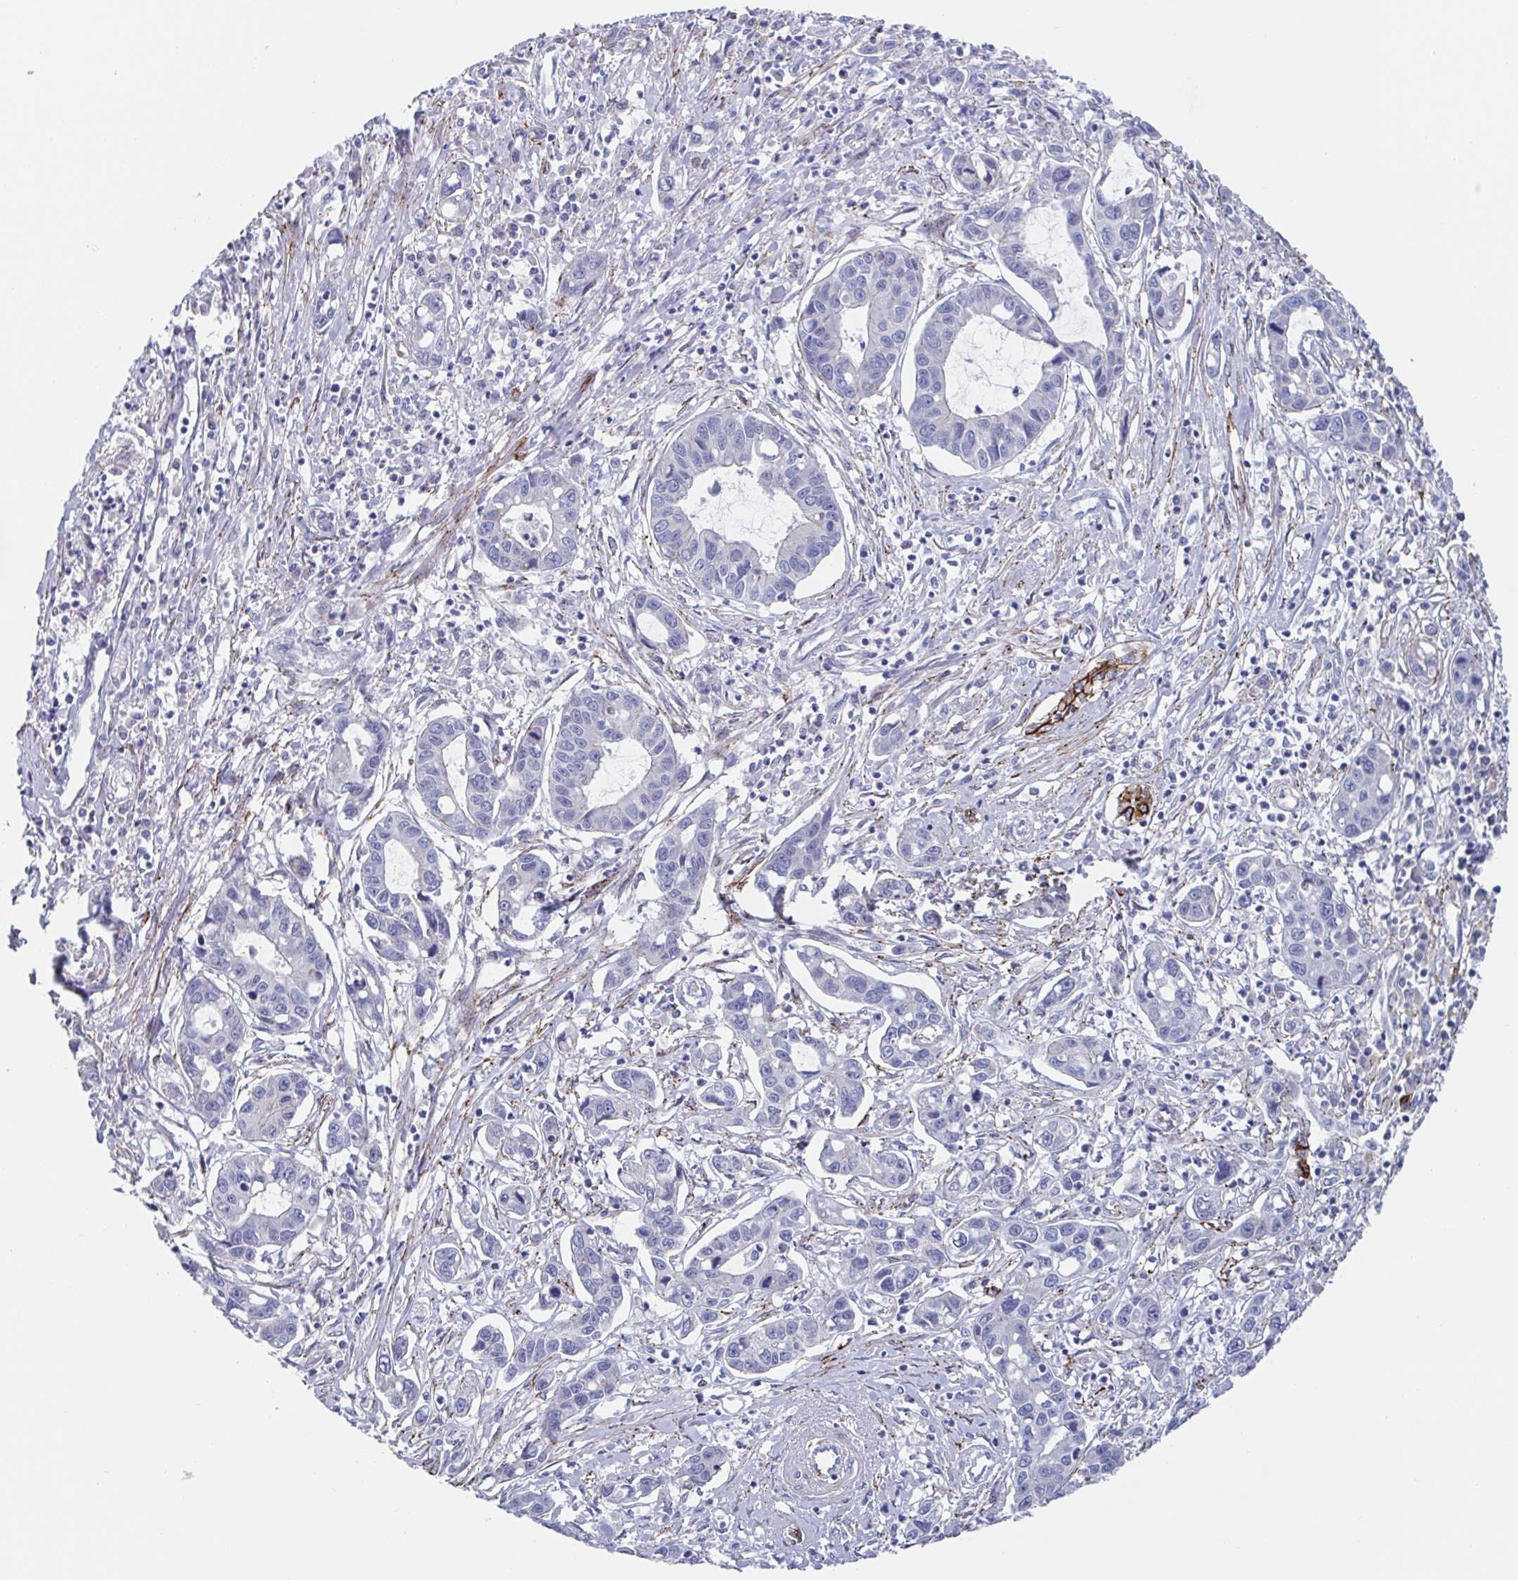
{"staining": {"intensity": "negative", "quantity": "none", "location": "none"}, "tissue": "liver cancer", "cell_type": "Tumor cells", "image_type": "cancer", "snomed": [{"axis": "morphology", "description": "Cholangiocarcinoma"}, {"axis": "topography", "description": "Liver"}], "caption": "High power microscopy image of an immunohistochemistry micrograph of liver cholangiocarcinoma, revealing no significant positivity in tumor cells.", "gene": "CDH2", "patient": {"sex": "male", "age": 58}}